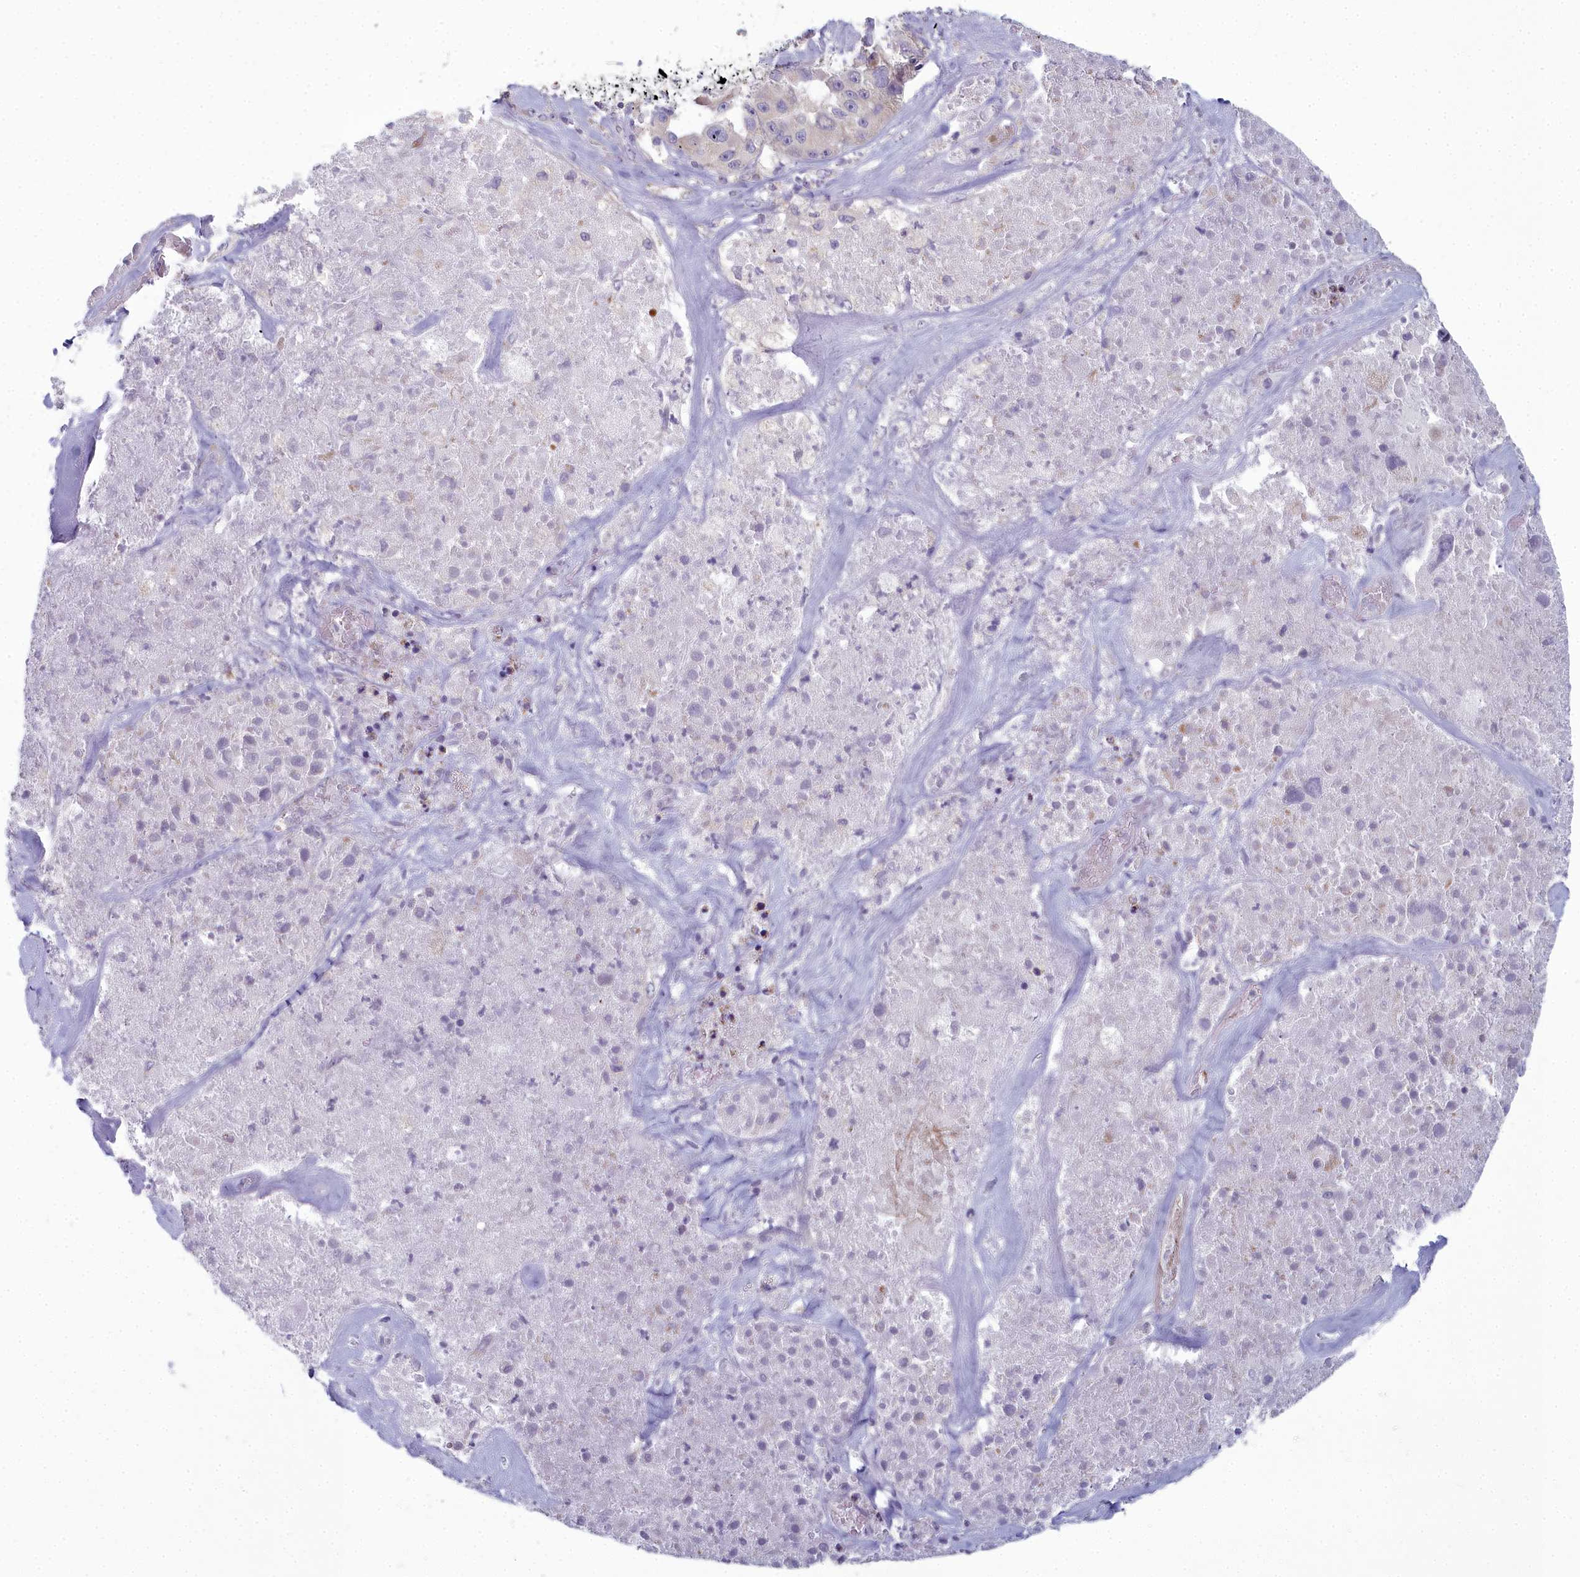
{"staining": {"intensity": "negative", "quantity": "none", "location": "none"}, "tissue": "melanoma", "cell_type": "Tumor cells", "image_type": "cancer", "snomed": [{"axis": "morphology", "description": "Malignant melanoma, Metastatic site"}, {"axis": "topography", "description": "Lymph node"}], "caption": "Tumor cells are negative for protein expression in human malignant melanoma (metastatic site).", "gene": "INSYN2A", "patient": {"sex": "male", "age": 62}}